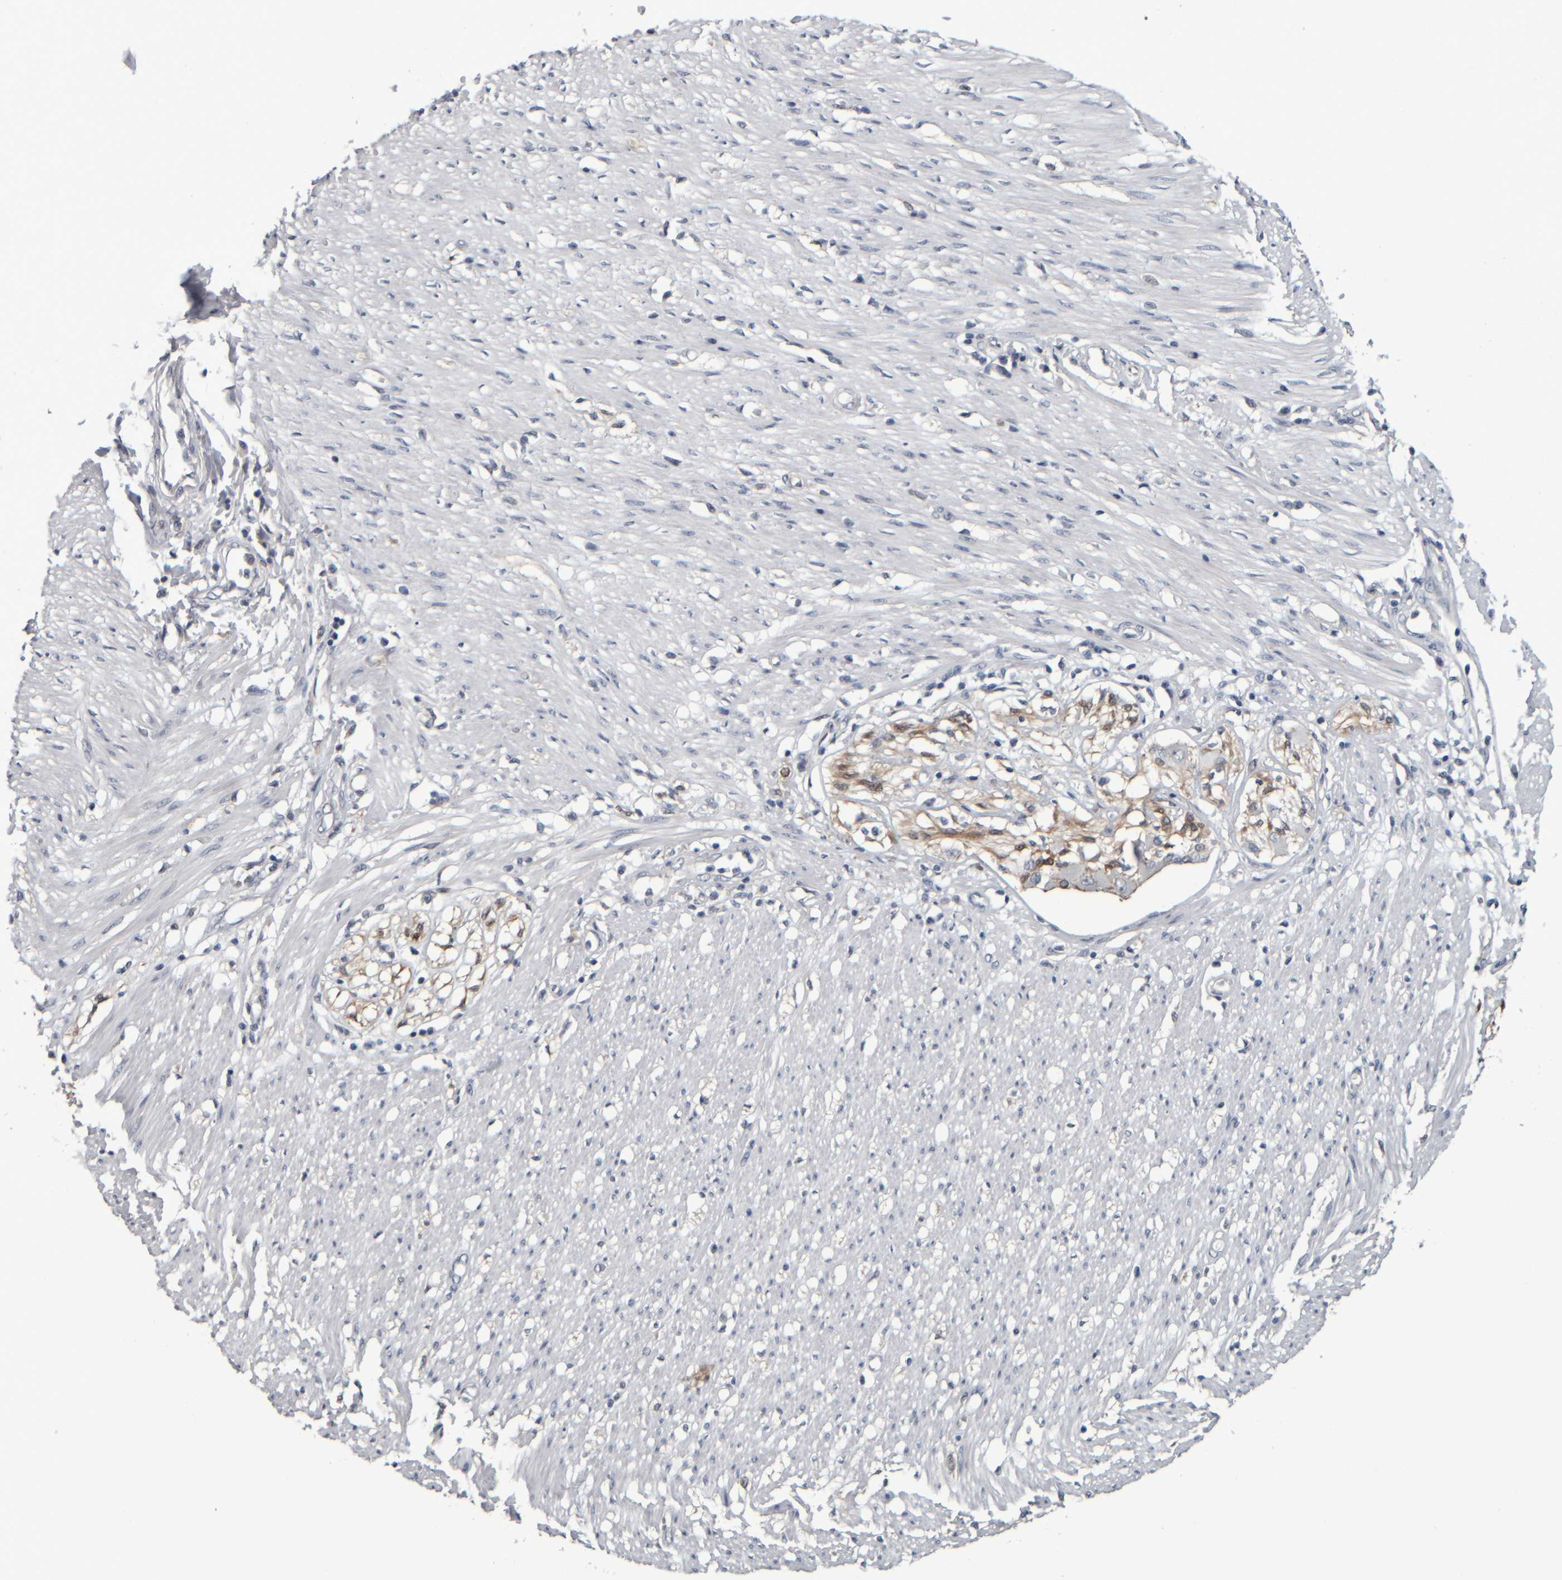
{"staining": {"intensity": "negative", "quantity": "none", "location": "none"}, "tissue": "adipose tissue", "cell_type": "Adipocytes", "image_type": "normal", "snomed": [{"axis": "morphology", "description": "Normal tissue, NOS"}, {"axis": "morphology", "description": "Adenocarcinoma, NOS"}, {"axis": "topography", "description": "Colon"}, {"axis": "topography", "description": "Peripheral nerve tissue"}], "caption": "Immunohistochemistry photomicrograph of benign adipose tissue: adipose tissue stained with DAB shows no significant protein expression in adipocytes. (Immunohistochemistry, brightfield microscopy, high magnification).", "gene": "COL14A1", "patient": {"sex": "male", "age": 14}}